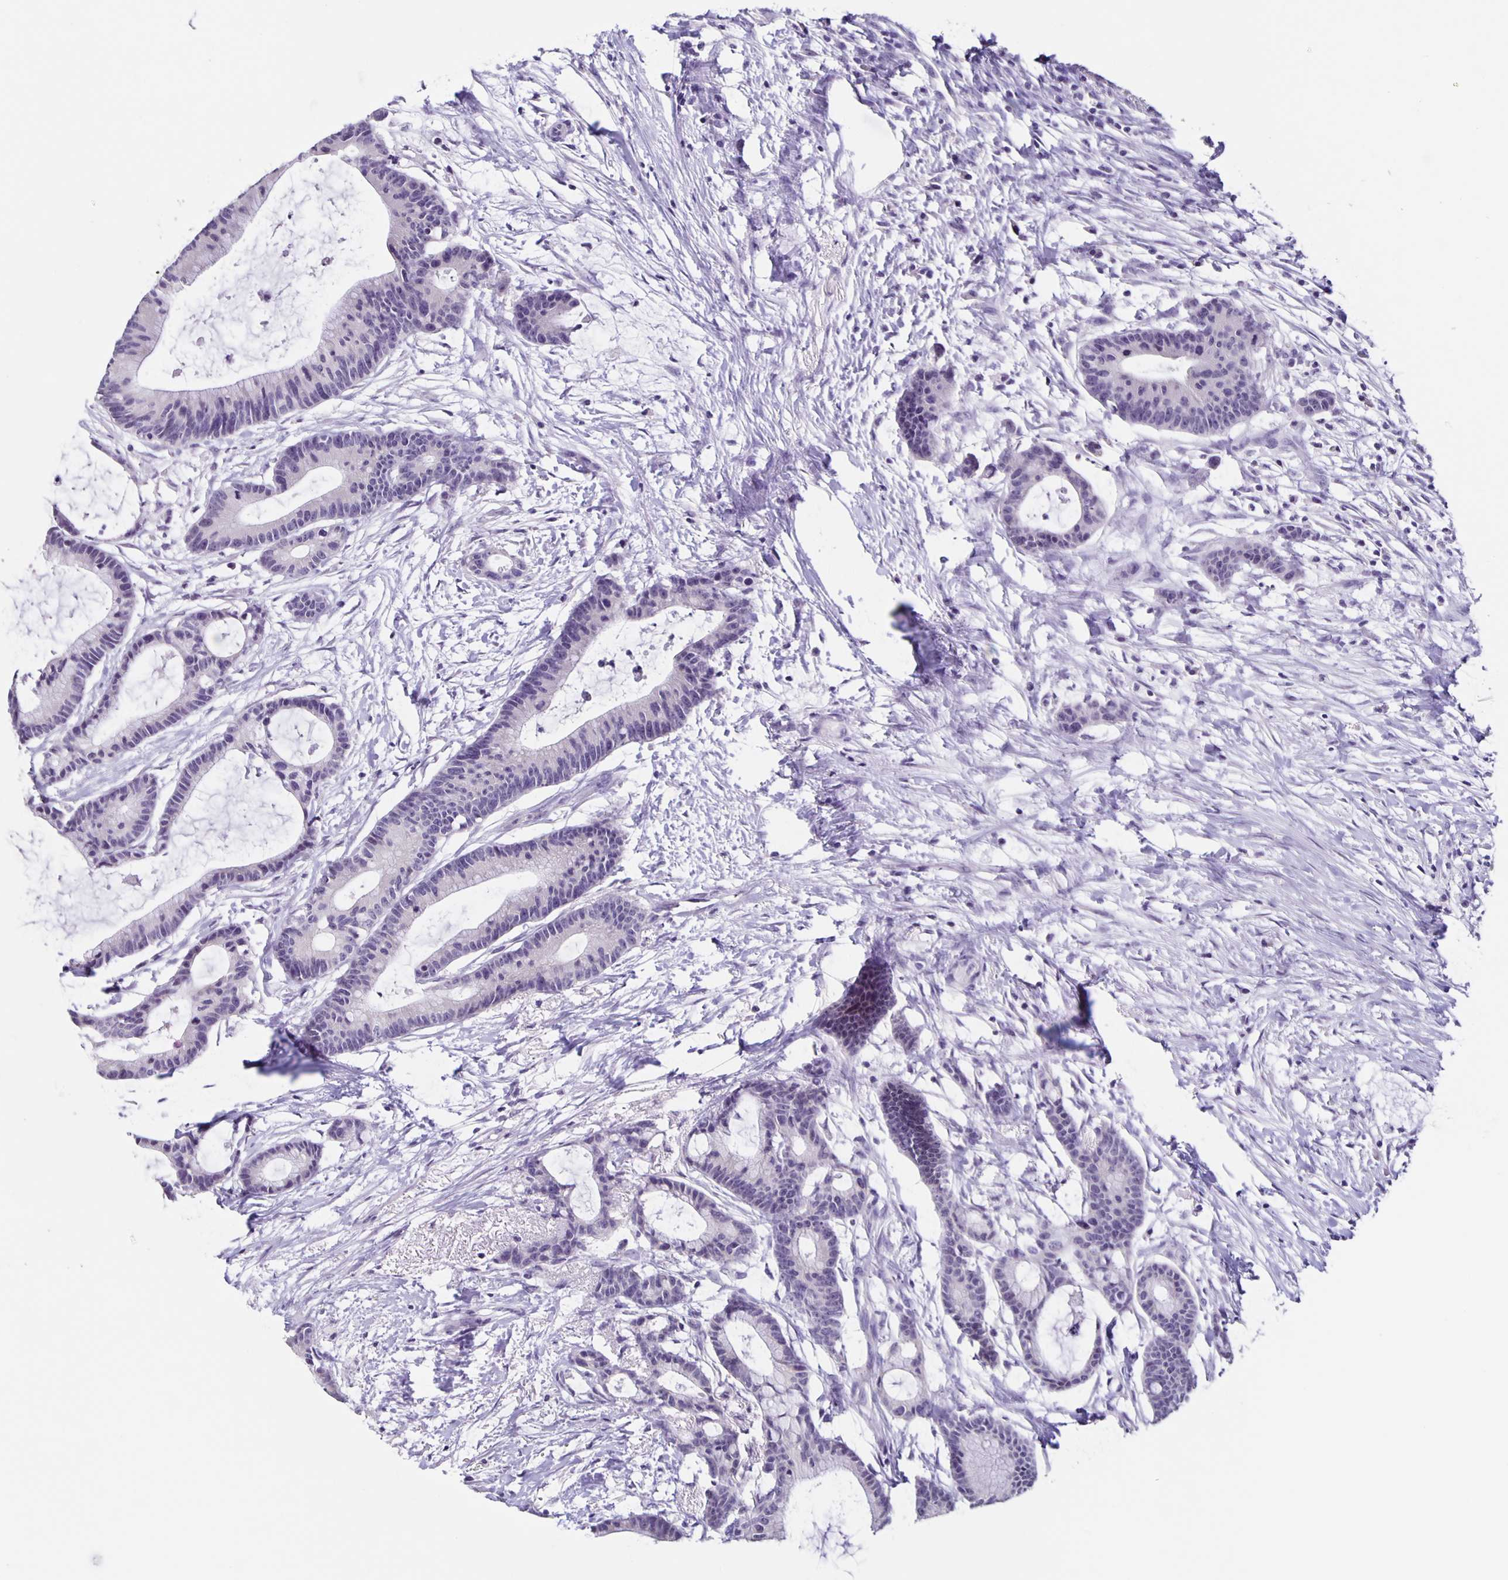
{"staining": {"intensity": "negative", "quantity": "none", "location": "none"}, "tissue": "colorectal cancer", "cell_type": "Tumor cells", "image_type": "cancer", "snomed": [{"axis": "morphology", "description": "Adenocarcinoma, NOS"}, {"axis": "topography", "description": "Colon"}], "caption": "Histopathology image shows no protein staining in tumor cells of colorectal adenocarcinoma tissue.", "gene": "SLC12A3", "patient": {"sex": "female", "age": 78}}